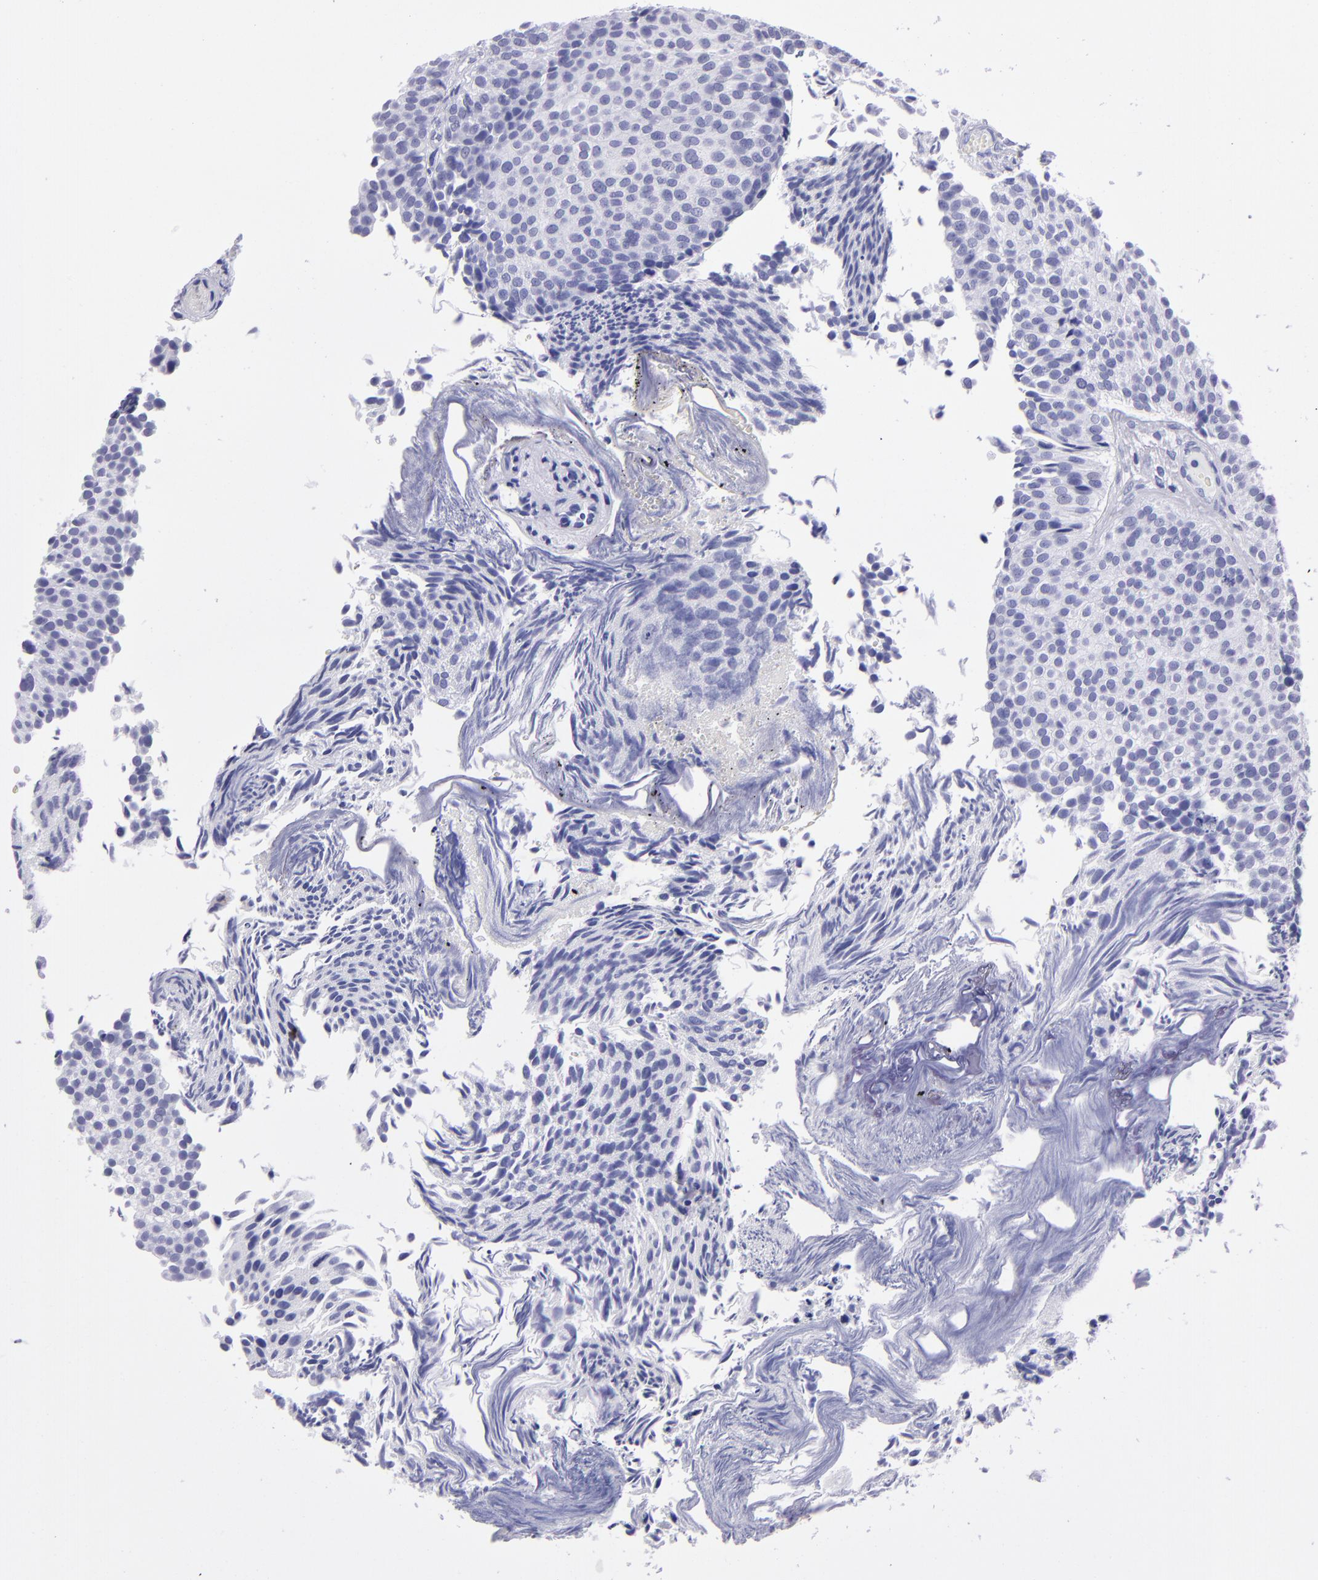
{"staining": {"intensity": "negative", "quantity": "none", "location": "none"}, "tissue": "urothelial cancer", "cell_type": "Tumor cells", "image_type": "cancer", "snomed": [{"axis": "morphology", "description": "Urothelial carcinoma, Low grade"}, {"axis": "topography", "description": "Urinary bladder"}], "caption": "Urothelial cancer was stained to show a protein in brown. There is no significant expression in tumor cells.", "gene": "TYRP1", "patient": {"sex": "male", "age": 84}}